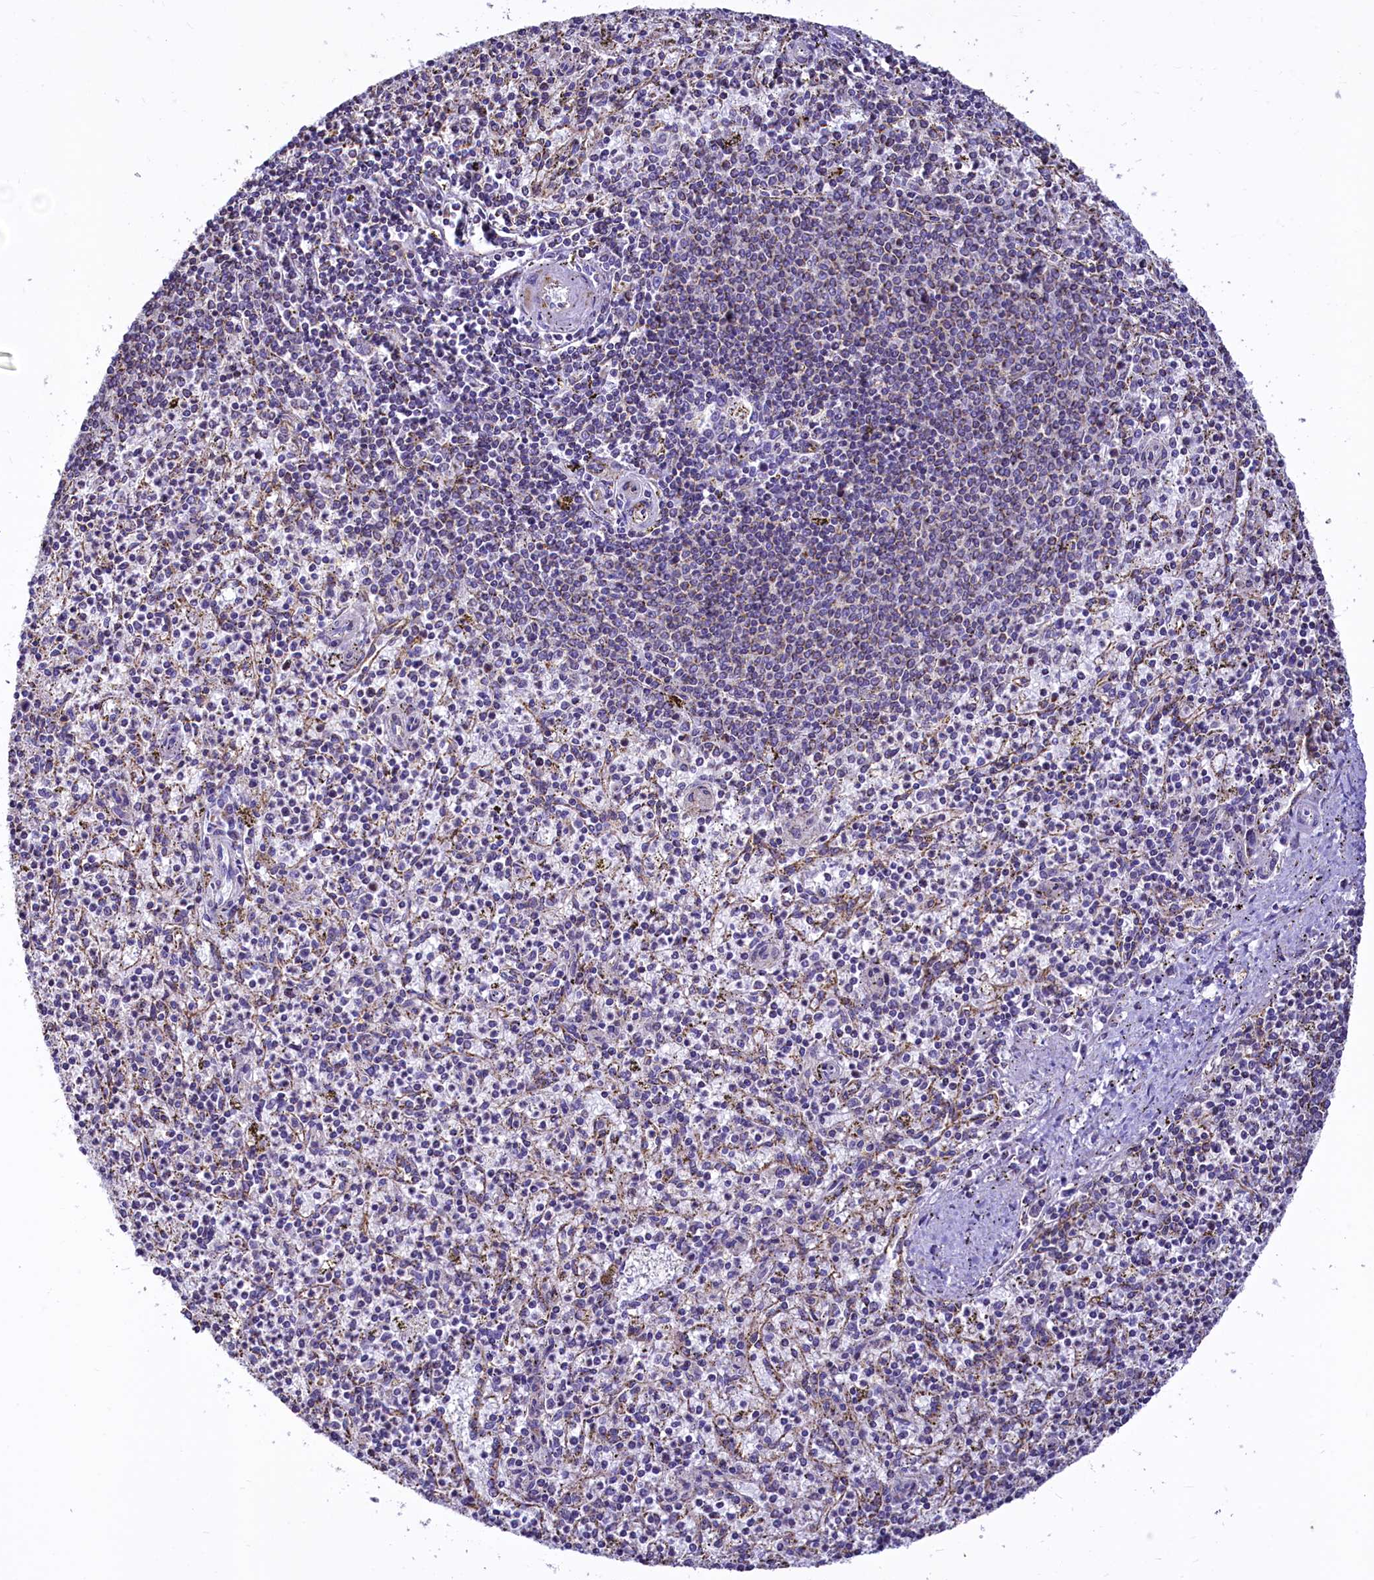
{"staining": {"intensity": "negative", "quantity": "none", "location": "none"}, "tissue": "spleen", "cell_type": "Cells in red pulp", "image_type": "normal", "snomed": [{"axis": "morphology", "description": "Normal tissue, NOS"}, {"axis": "topography", "description": "Spleen"}], "caption": "This is an immunohistochemistry (IHC) histopathology image of normal spleen. There is no expression in cells in red pulp.", "gene": "VWCE", "patient": {"sex": "male", "age": 72}}